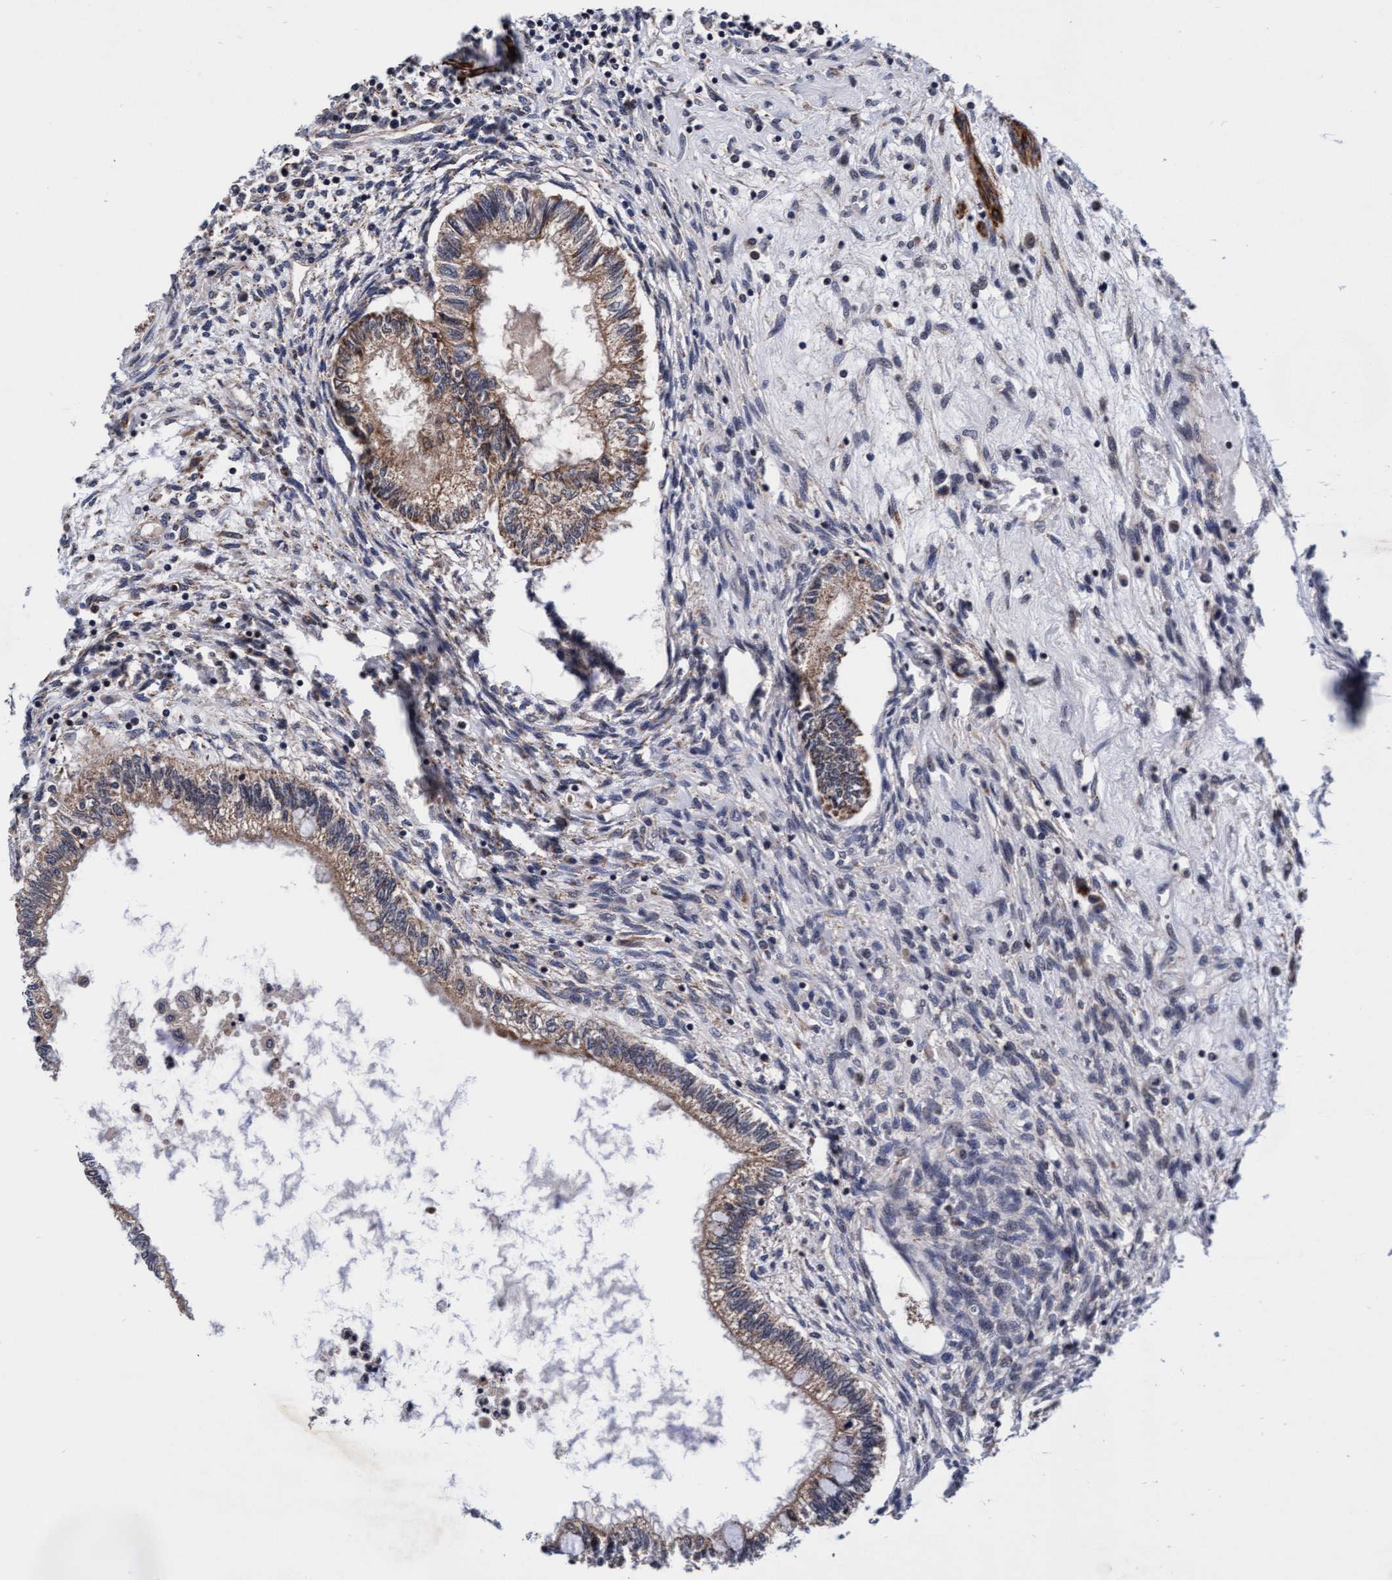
{"staining": {"intensity": "moderate", "quantity": ">75%", "location": "cytoplasmic/membranous"}, "tissue": "testis cancer", "cell_type": "Tumor cells", "image_type": "cancer", "snomed": [{"axis": "morphology", "description": "Seminoma, NOS"}, {"axis": "topography", "description": "Testis"}], "caption": "Immunohistochemistry (IHC) micrograph of neoplastic tissue: seminoma (testis) stained using immunohistochemistry demonstrates medium levels of moderate protein expression localized specifically in the cytoplasmic/membranous of tumor cells, appearing as a cytoplasmic/membranous brown color.", "gene": "EFCAB13", "patient": {"sex": "male", "age": 28}}